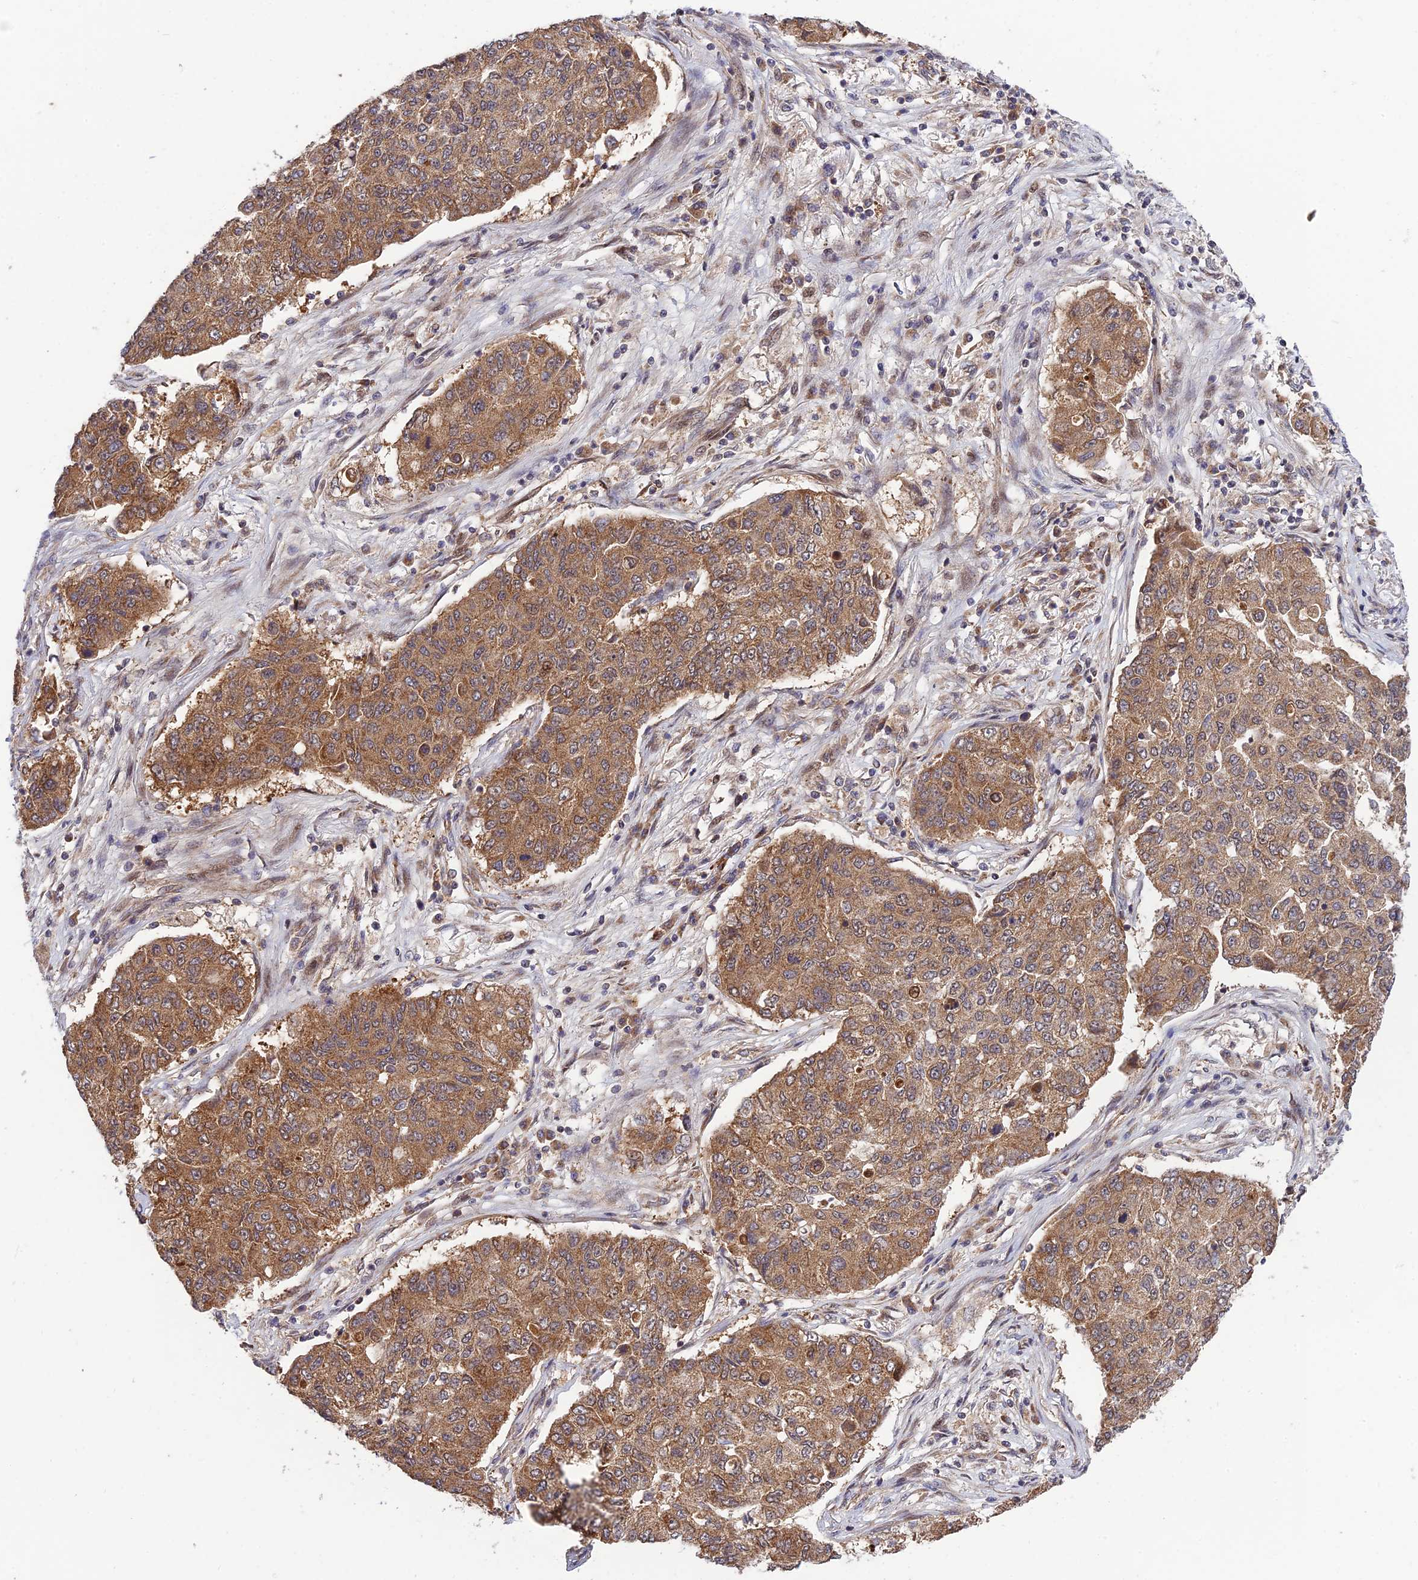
{"staining": {"intensity": "moderate", "quantity": ">75%", "location": "cytoplasmic/membranous"}, "tissue": "lung cancer", "cell_type": "Tumor cells", "image_type": "cancer", "snomed": [{"axis": "morphology", "description": "Squamous cell carcinoma, NOS"}, {"axis": "topography", "description": "Lung"}], "caption": "Immunohistochemistry (DAB) staining of squamous cell carcinoma (lung) shows moderate cytoplasmic/membranous protein positivity in about >75% of tumor cells. (DAB (3,3'-diaminobenzidine) = brown stain, brightfield microscopy at high magnification).", "gene": "PLEKHG2", "patient": {"sex": "male", "age": 74}}